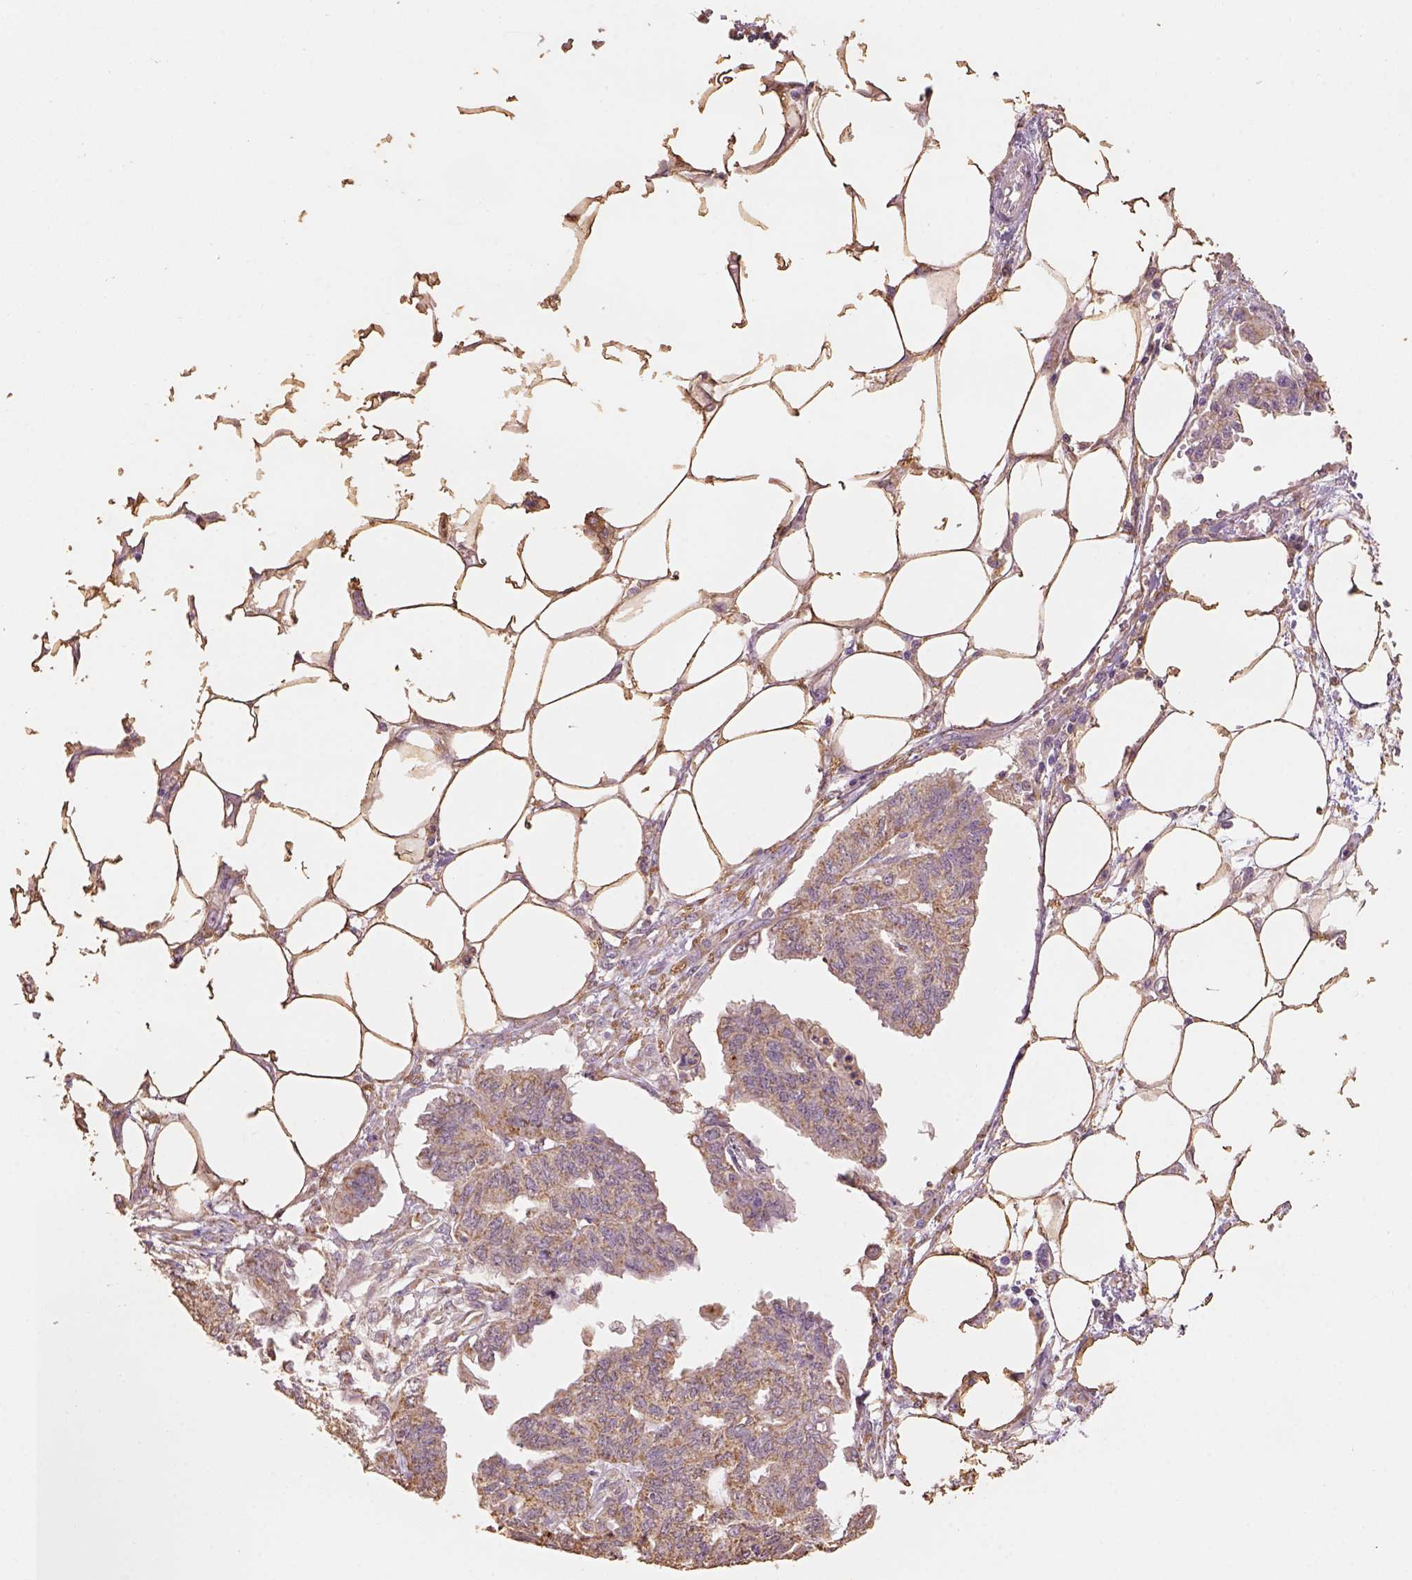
{"staining": {"intensity": "moderate", "quantity": ">75%", "location": "cytoplasmic/membranous"}, "tissue": "endometrial cancer", "cell_type": "Tumor cells", "image_type": "cancer", "snomed": [{"axis": "morphology", "description": "Adenocarcinoma, NOS"}, {"axis": "morphology", "description": "Adenocarcinoma, metastatic, NOS"}, {"axis": "topography", "description": "Adipose tissue"}, {"axis": "topography", "description": "Endometrium"}], "caption": "A brown stain highlights moderate cytoplasmic/membranous positivity of a protein in human endometrial metastatic adenocarcinoma tumor cells.", "gene": "AP2B1", "patient": {"sex": "female", "age": 67}}